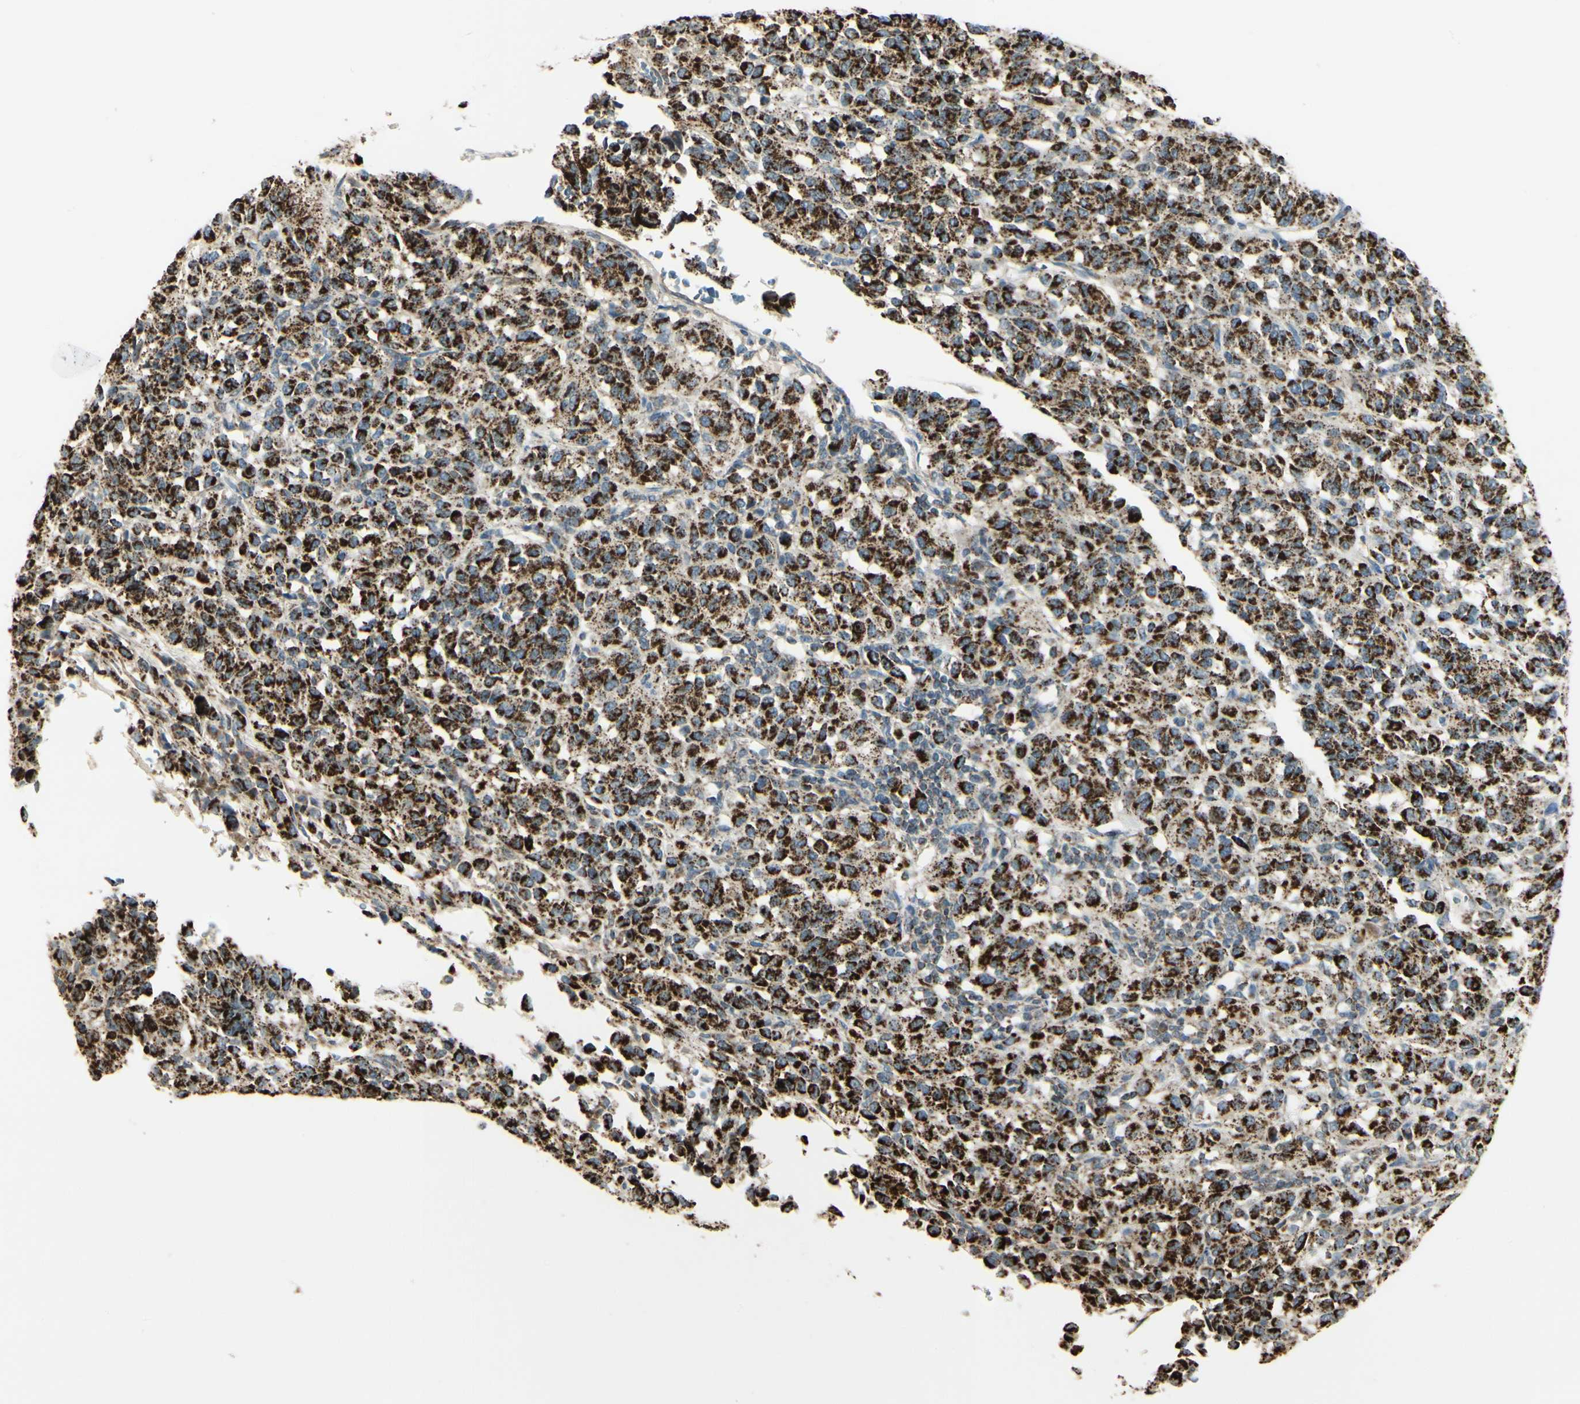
{"staining": {"intensity": "strong", "quantity": ">75%", "location": "cytoplasmic/membranous"}, "tissue": "melanoma", "cell_type": "Tumor cells", "image_type": "cancer", "snomed": [{"axis": "morphology", "description": "Malignant melanoma, Metastatic site"}, {"axis": "topography", "description": "Lung"}], "caption": "High-magnification brightfield microscopy of malignant melanoma (metastatic site) stained with DAB (brown) and counterstained with hematoxylin (blue). tumor cells exhibit strong cytoplasmic/membranous staining is present in about>75% of cells.", "gene": "ANKS6", "patient": {"sex": "male", "age": 64}}